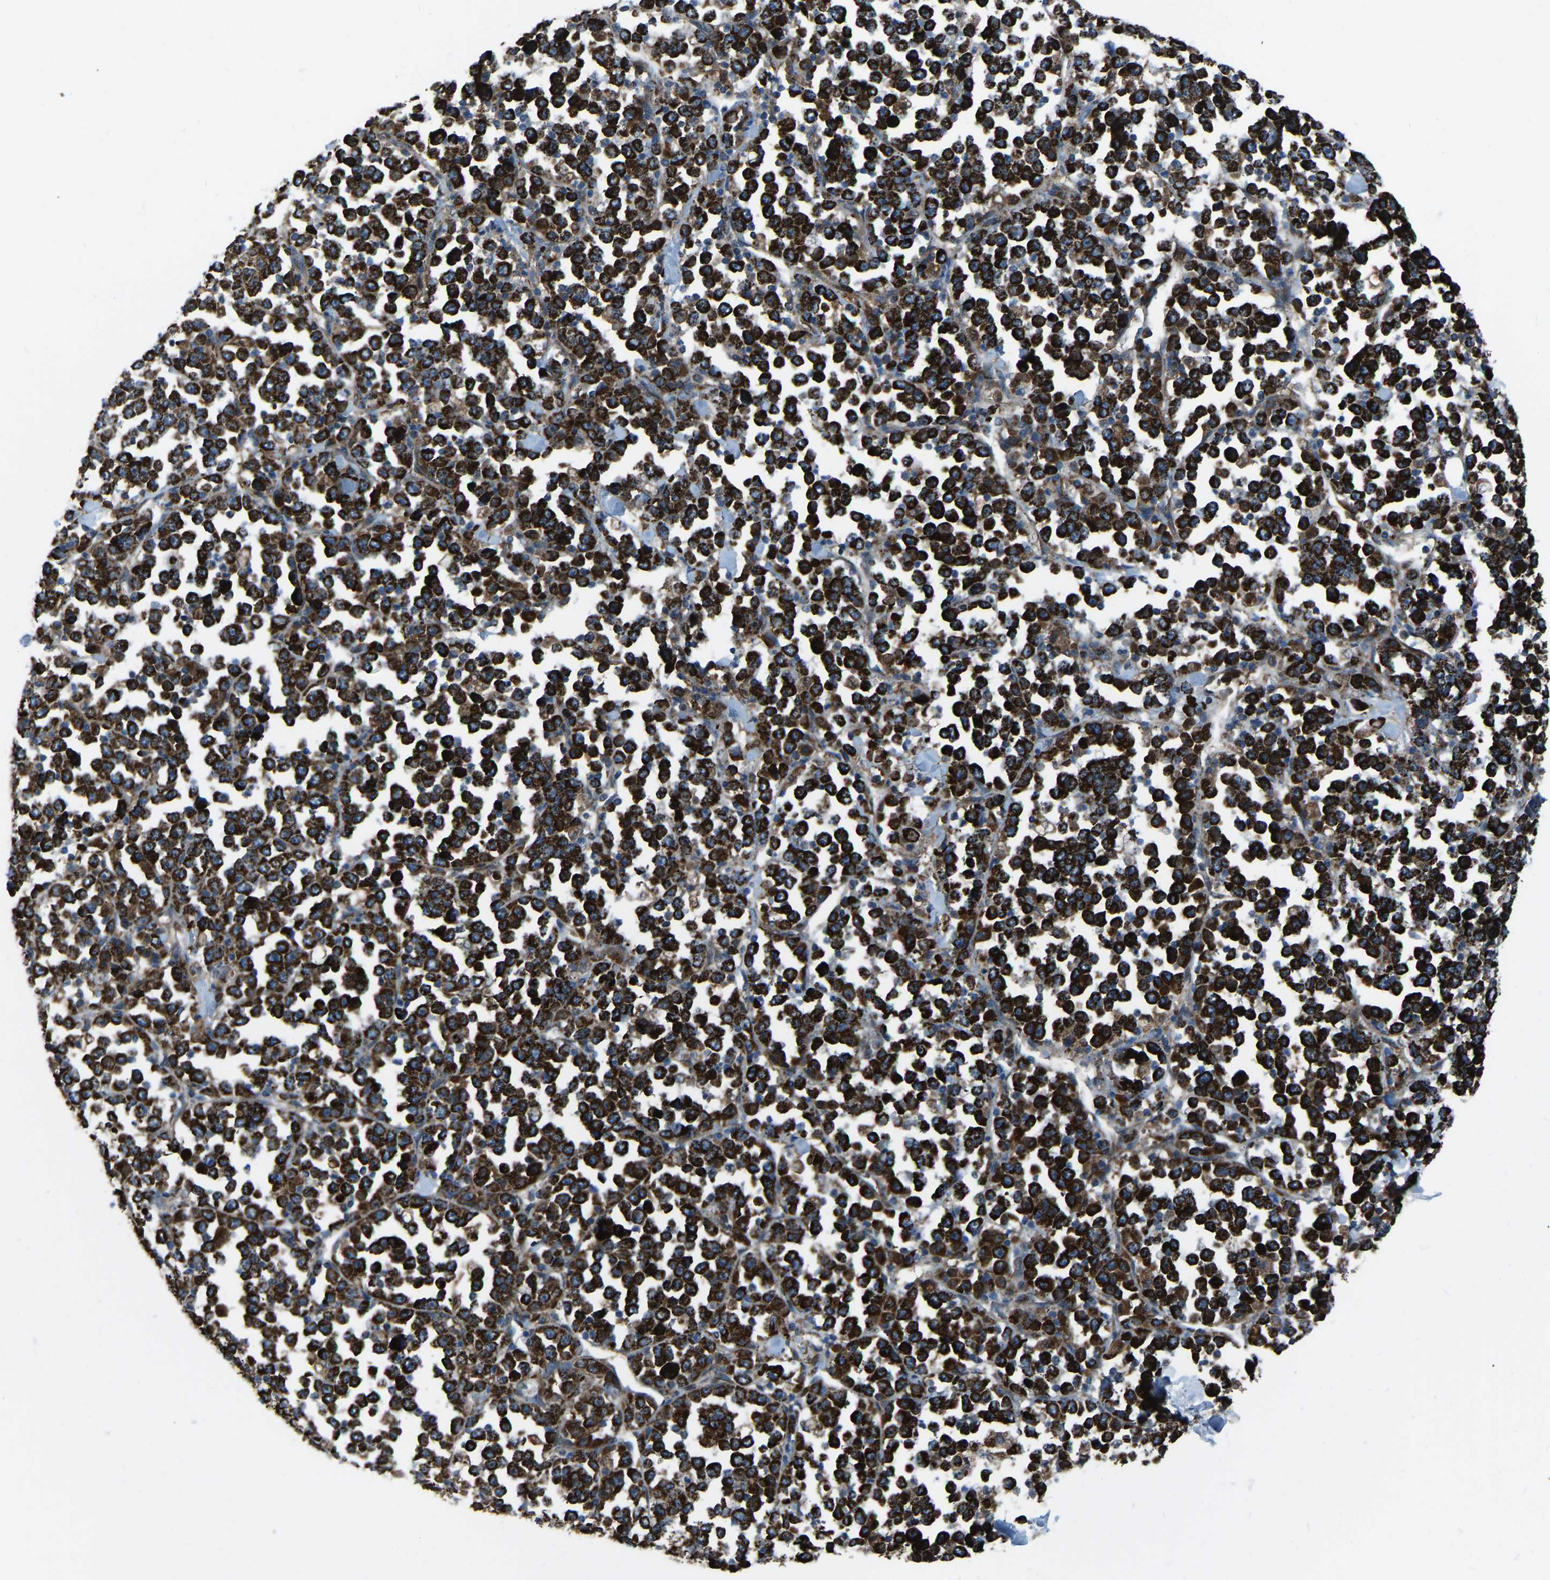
{"staining": {"intensity": "strong", "quantity": ">75%", "location": "cytoplasmic/membranous"}, "tissue": "stomach cancer", "cell_type": "Tumor cells", "image_type": "cancer", "snomed": [{"axis": "morphology", "description": "Normal tissue, NOS"}, {"axis": "morphology", "description": "Adenocarcinoma, NOS"}, {"axis": "topography", "description": "Stomach, upper"}, {"axis": "topography", "description": "Stomach"}], "caption": "This photomicrograph demonstrates stomach adenocarcinoma stained with immunohistochemistry to label a protein in brown. The cytoplasmic/membranous of tumor cells show strong positivity for the protein. Nuclei are counter-stained blue.", "gene": "AKR1A1", "patient": {"sex": "male", "age": 59}}